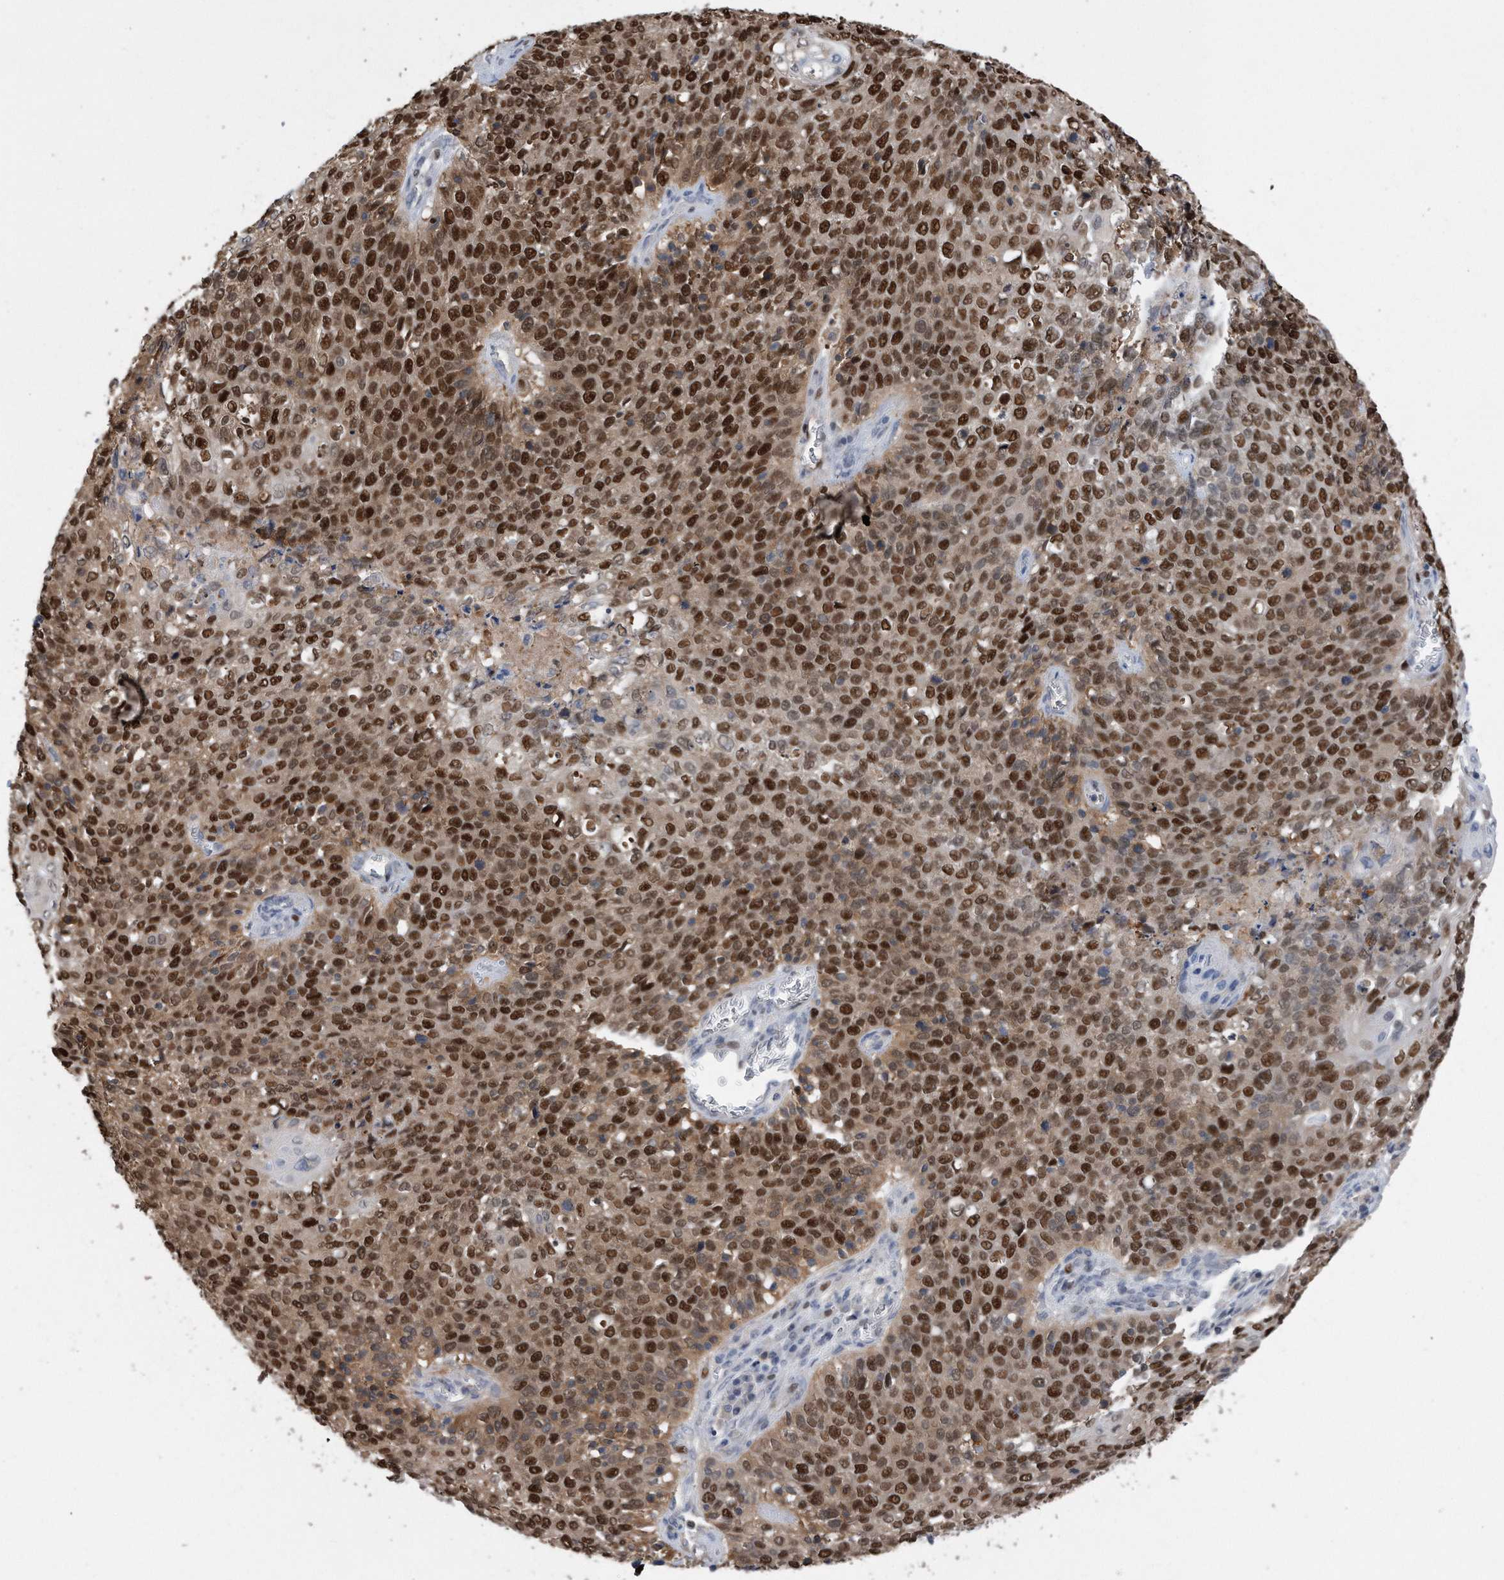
{"staining": {"intensity": "strong", "quantity": ">75%", "location": "nuclear"}, "tissue": "cervical cancer", "cell_type": "Tumor cells", "image_type": "cancer", "snomed": [{"axis": "morphology", "description": "Squamous cell carcinoma, NOS"}, {"axis": "topography", "description": "Cervix"}], "caption": "This histopathology image shows squamous cell carcinoma (cervical) stained with immunohistochemistry (IHC) to label a protein in brown. The nuclear of tumor cells show strong positivity for the protein. Nuclei are counter-stained blue.", "gene": "PCNA", "patient": {"sex": "female", "age": 39}}